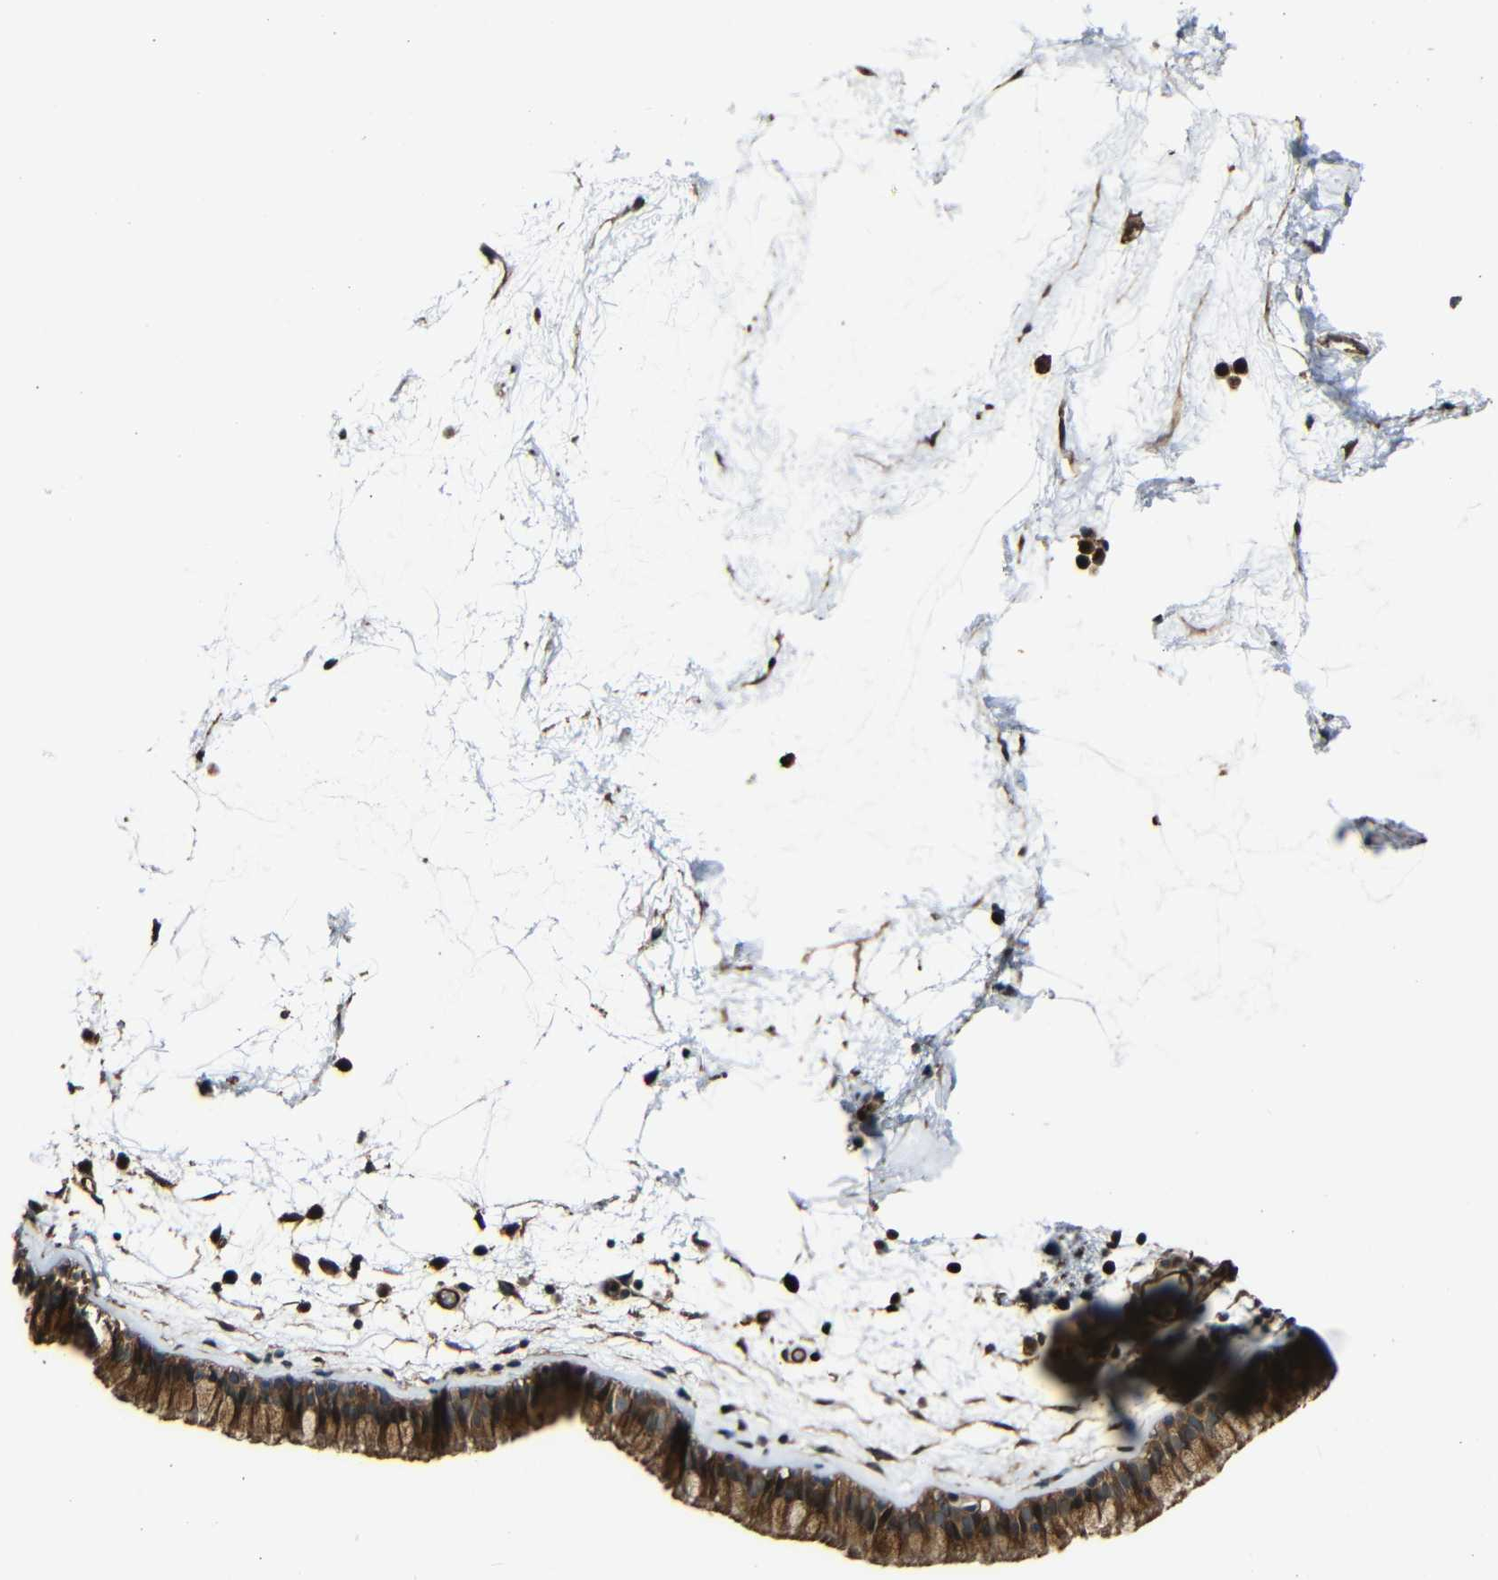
{"staining": {"intensity": "strong", "quantity": ">75%", "location": "cytoplasmic/membranous"}, "tissue": "nasopharynx", "cell_type": "Respiratory epithelial cells", "image_type": "normal", "snomed": [{"axis": "morphology", "description": "Normal tissue, NOS"}, {"axis": "morphology", "description": "Inflammation, NOS"}, {"axis": "topography", "description": "Nasopharynx"}], "caption": "The micrograph shows immunohistochemical staining of benign nasopharynx. There is strong cytoplasmic/membranous expression is present in about >75% of respiratory epithelial cells. (Brightfield microscopy of DAB IHC at high magnification).", "gene": "RELL1", "patient": {"sex": "male", "age": 48}}